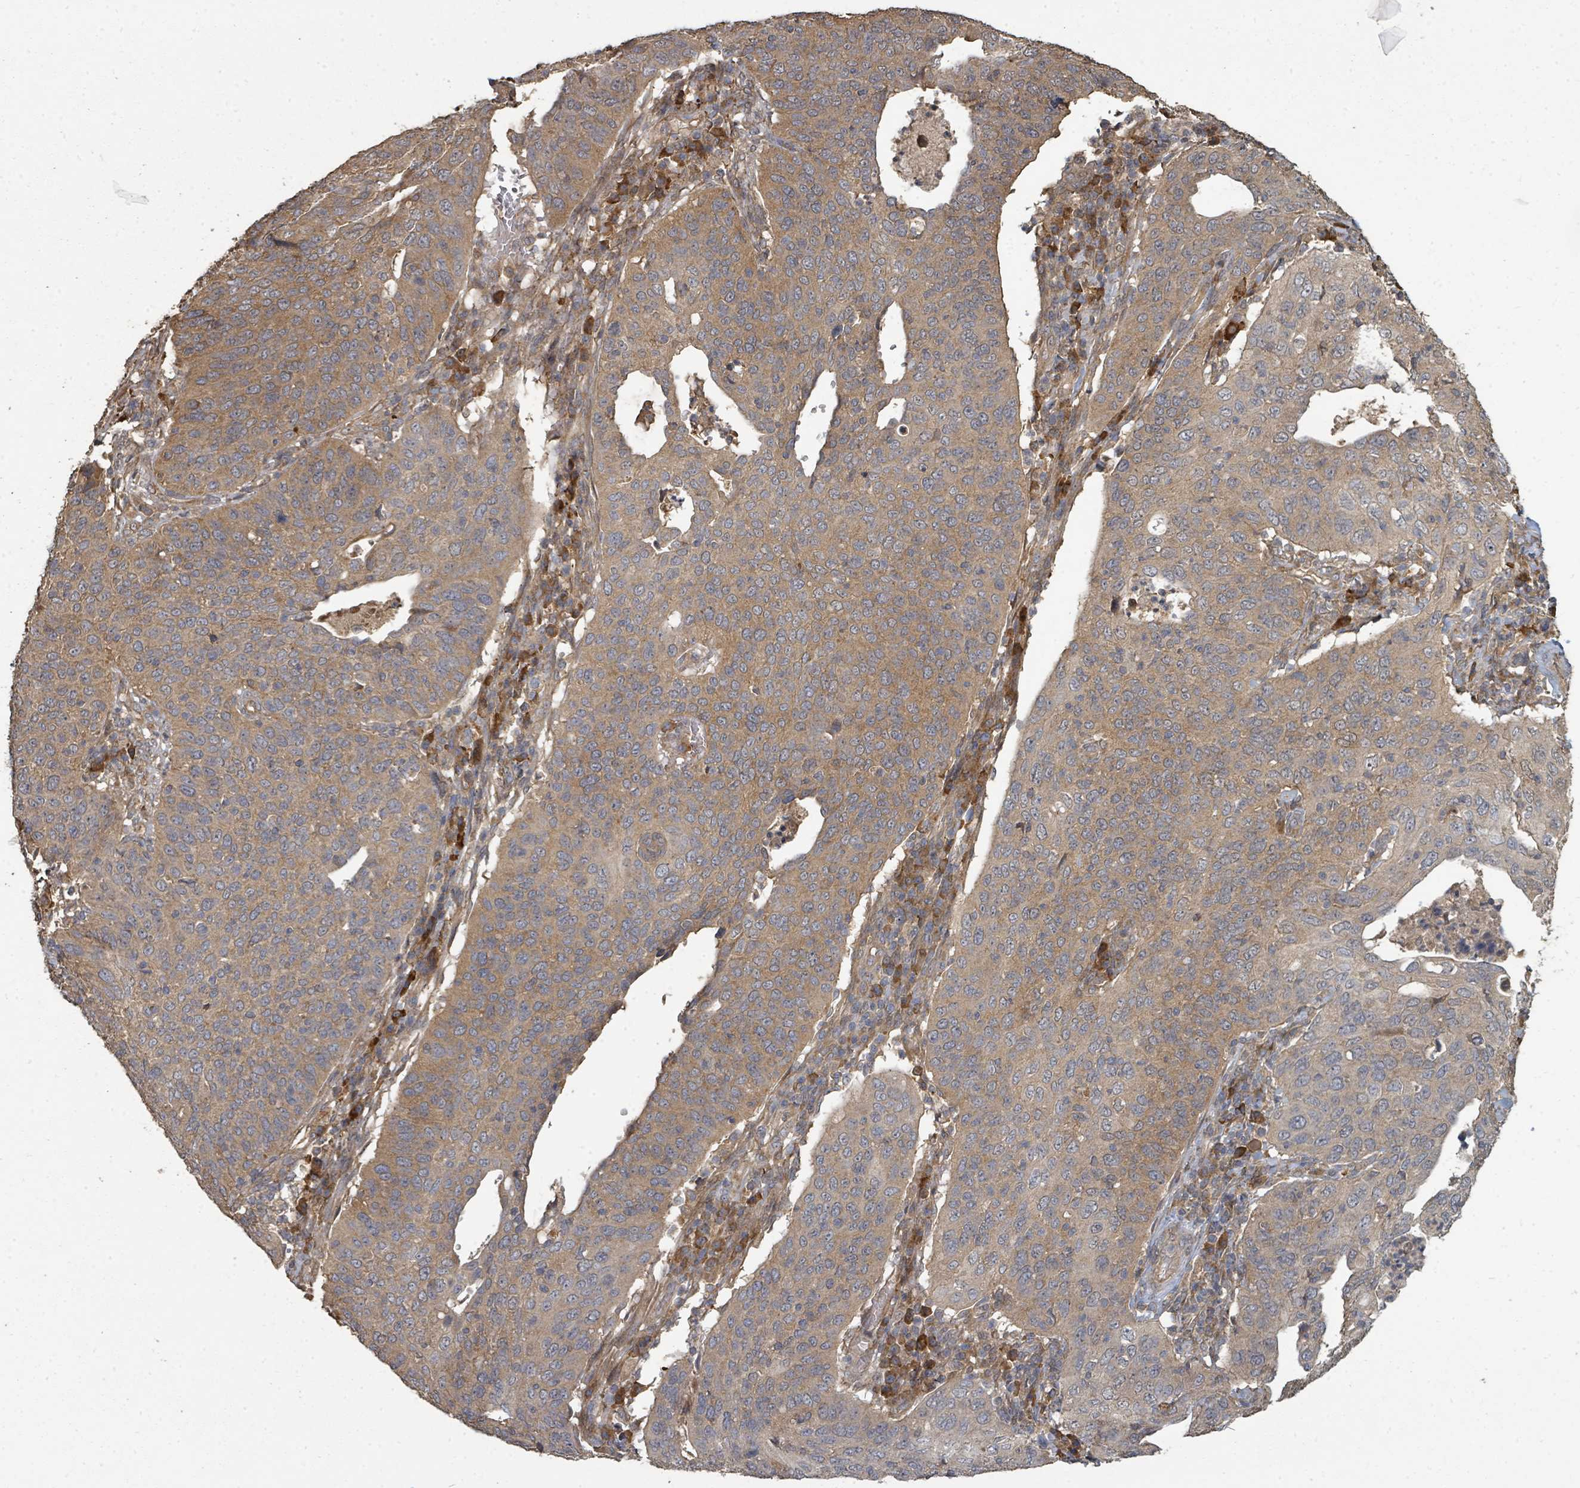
{"staining": {"intensity": "moderate", "quantity": ">75%", "location": "cytoplasmic/membranous"}, "tissue": "cervical cancer", "cell_type": "Tumor cells", "image_type": "cancer", "snomed": [{"axis": "morphology", "description": "Squamous cell carcinoma, NOS"}, {"axis": "topography", "description": "Cervix"}], "caption": "Immunohistochemical staining of cervical cancer (squamous cell carcinoma) exhibits medium levels of moderate cytoplasmic/membranous protein staining in about >75% of tumor cells.", "gene": "WDFY1", "patient": {"sex": "female", "age": 36}}